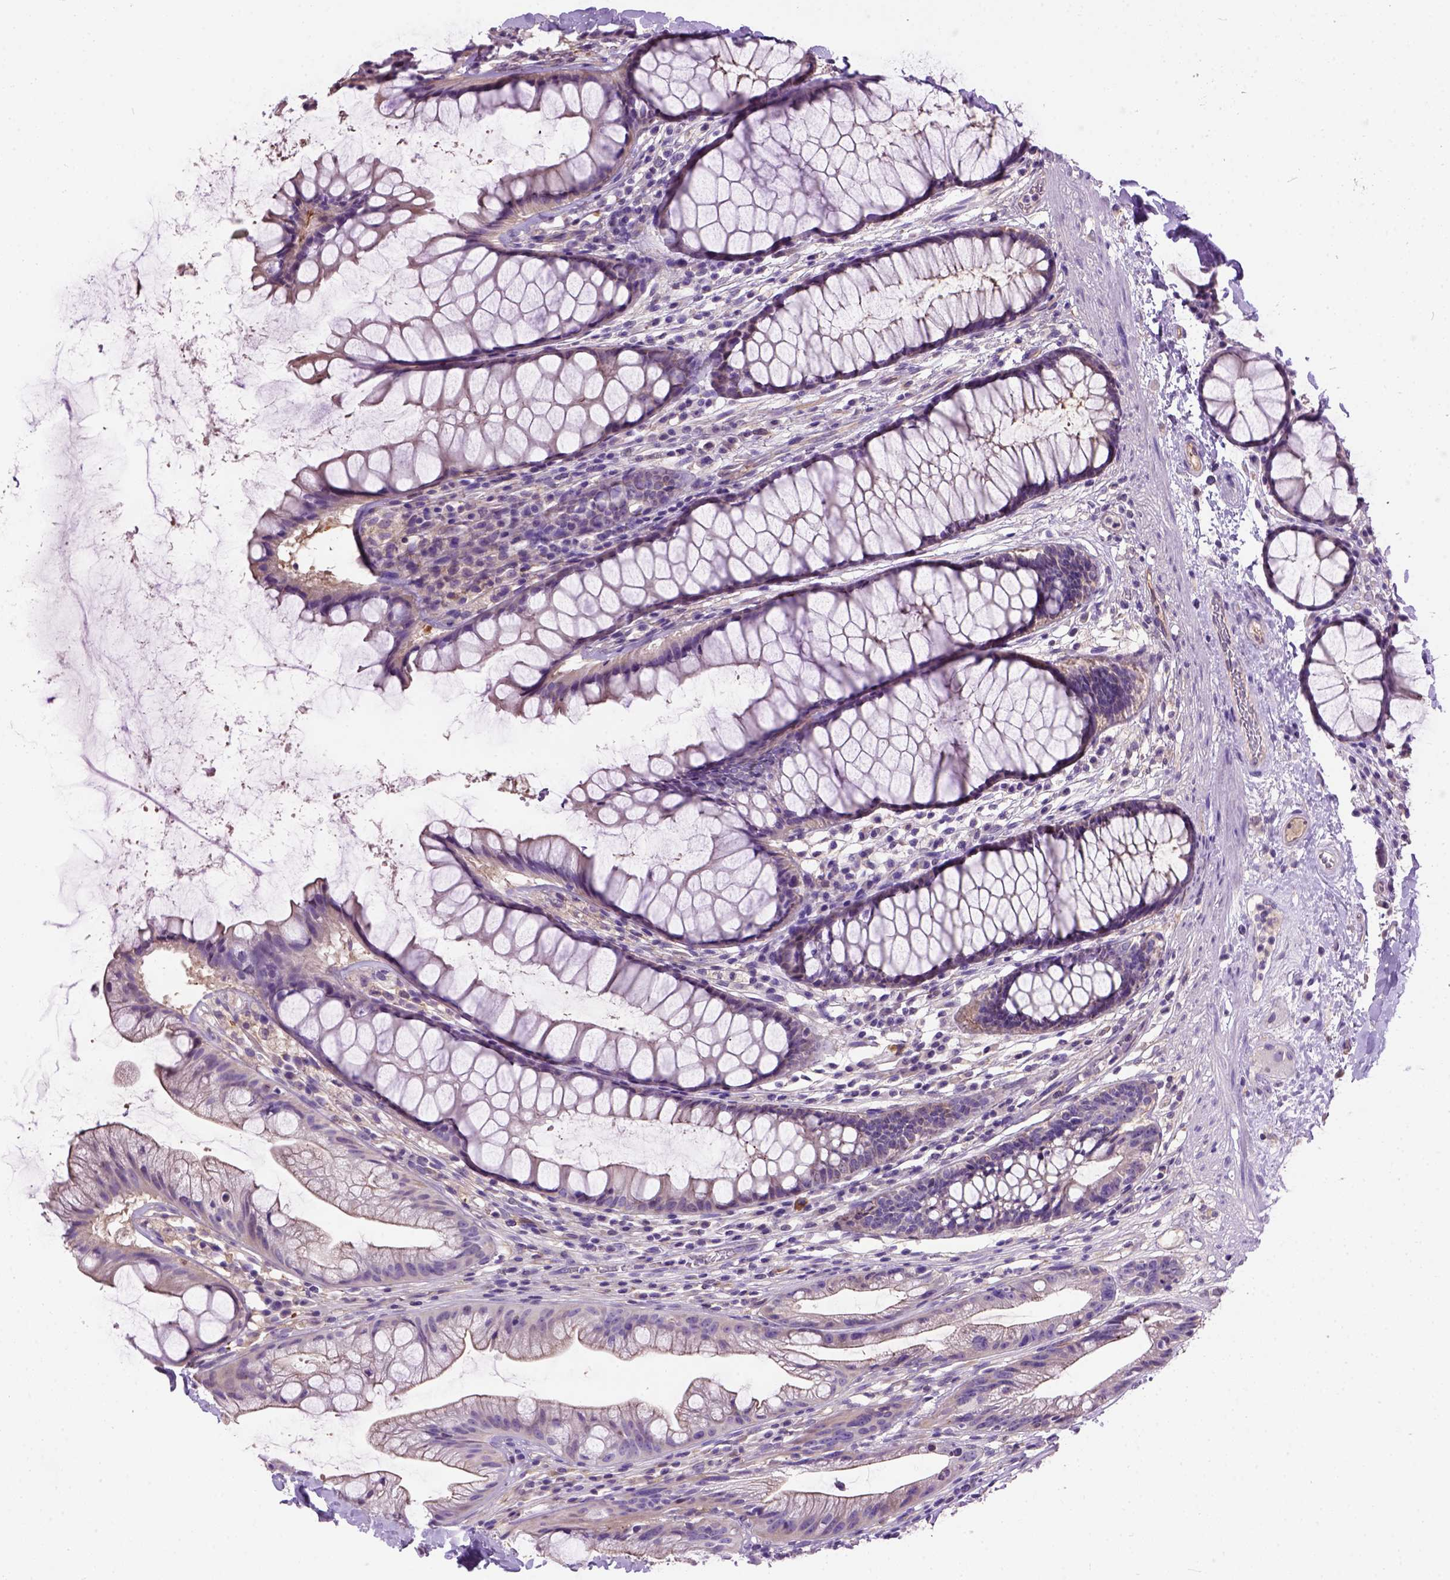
{"staining": {"intensity": "negative", "quantity": "none", "location": "none"}, "tissue": "rectum", "cell_type": "Glandular cells", "image_type": "normal", "snomed": [{"axis": "morphology", "description": "Normal tissue, NOS"}, {"axis": "topography", "description": "Rectum"}], "caption": "Immunohistochemistry of normal human rectum demonstrates no expression in glandular cells.", "gene": "SEMA4F", "patient": {"sex": "male", "age": 72}}